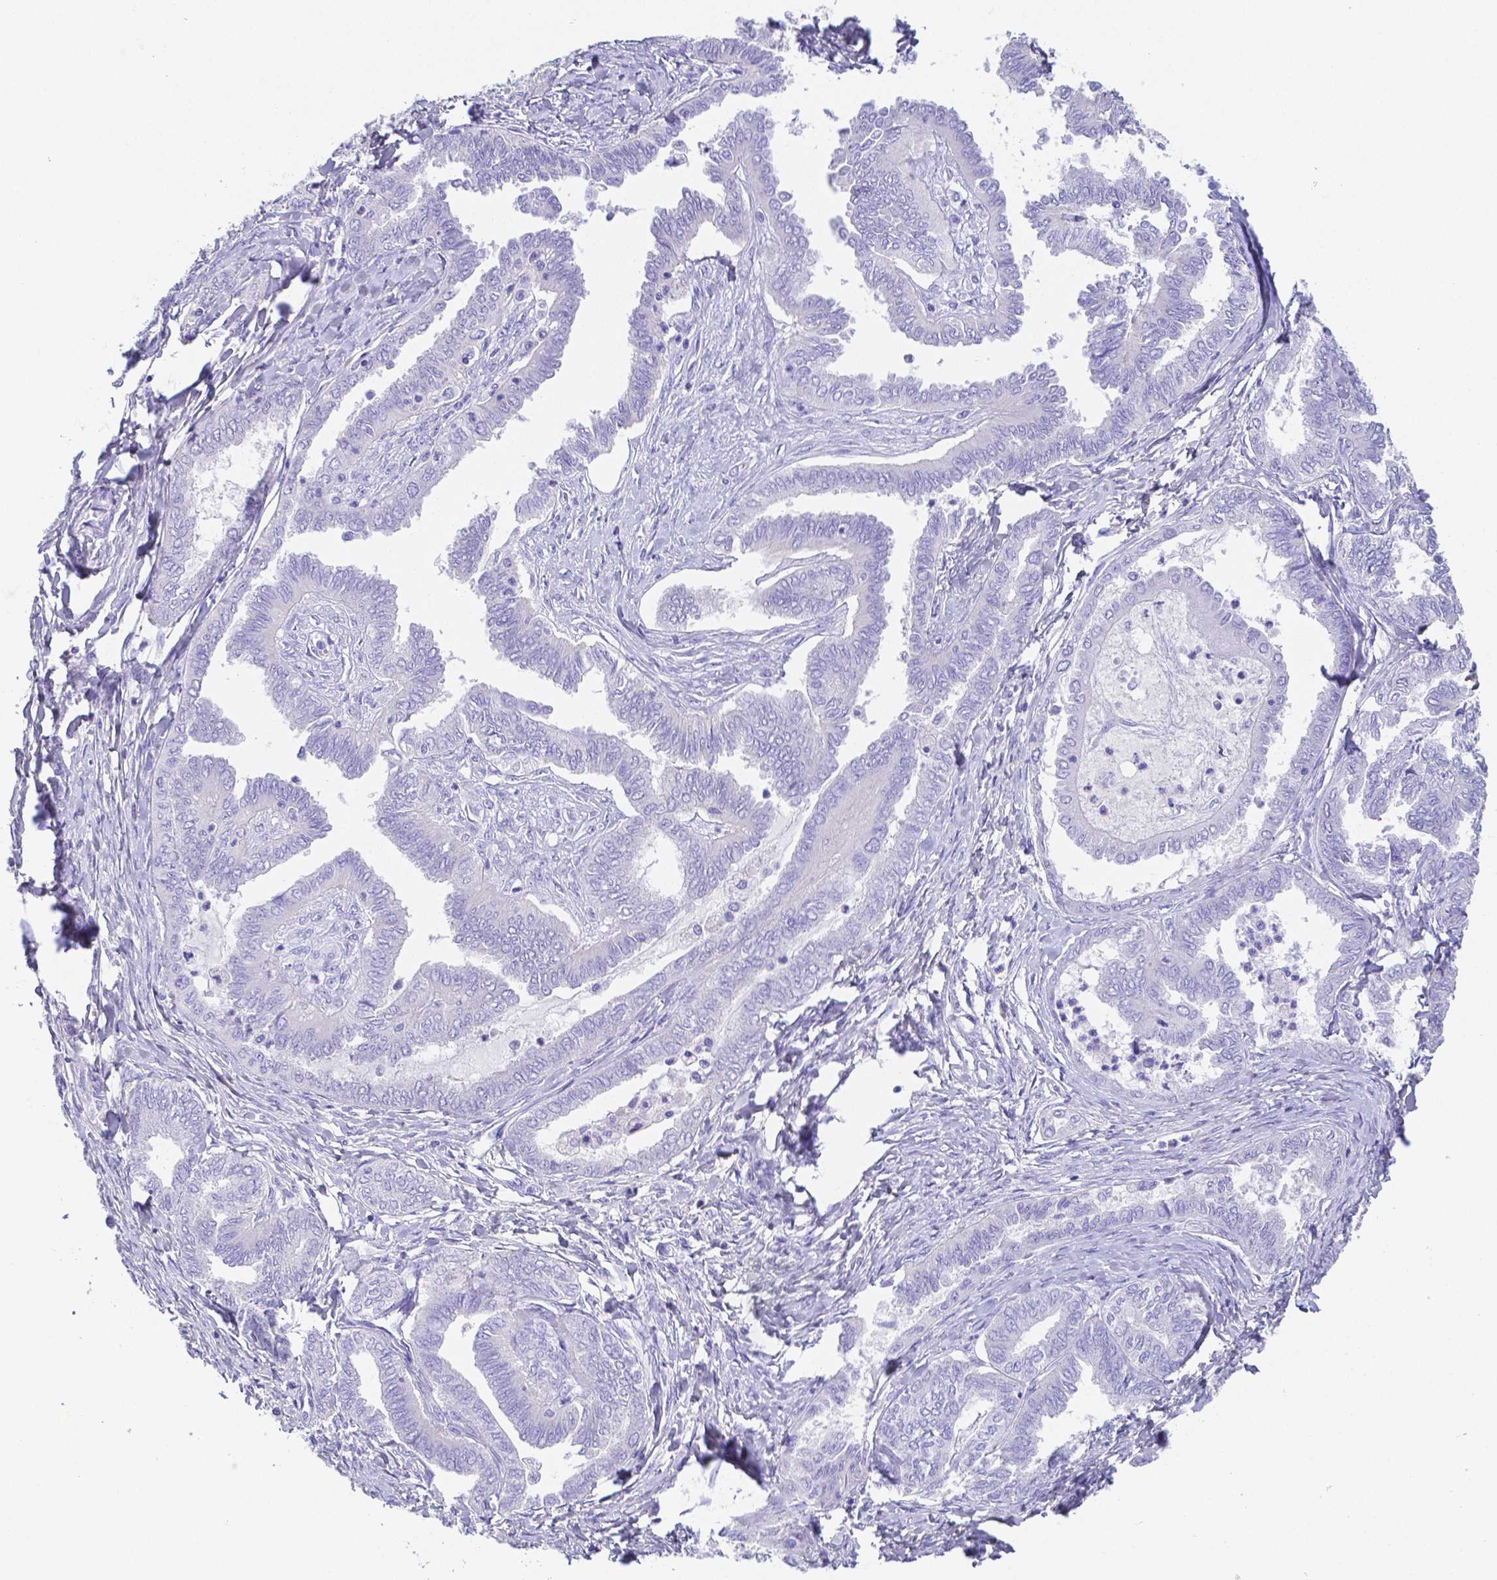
{"staining": {"intensity": "negative", "quantity": "none", "location": "none"}, "tissue": "ovarian cancer", "cell_type": "Tumor cells", "image_type": "cancer", "snomed": [{"axis": "morphology", "description": "Carcinoma, endometroid"}, {"axis": "topography", "description": "Ovary"}], "caption": "High power microscopy image of an immunohistochemistry (IHC) image of ovarian cancer (endometroid carcinoma), revealing no significant staining in tumor cells.", "gene": "ZG16B", "patient": {"sex": "female", "age": 70}}